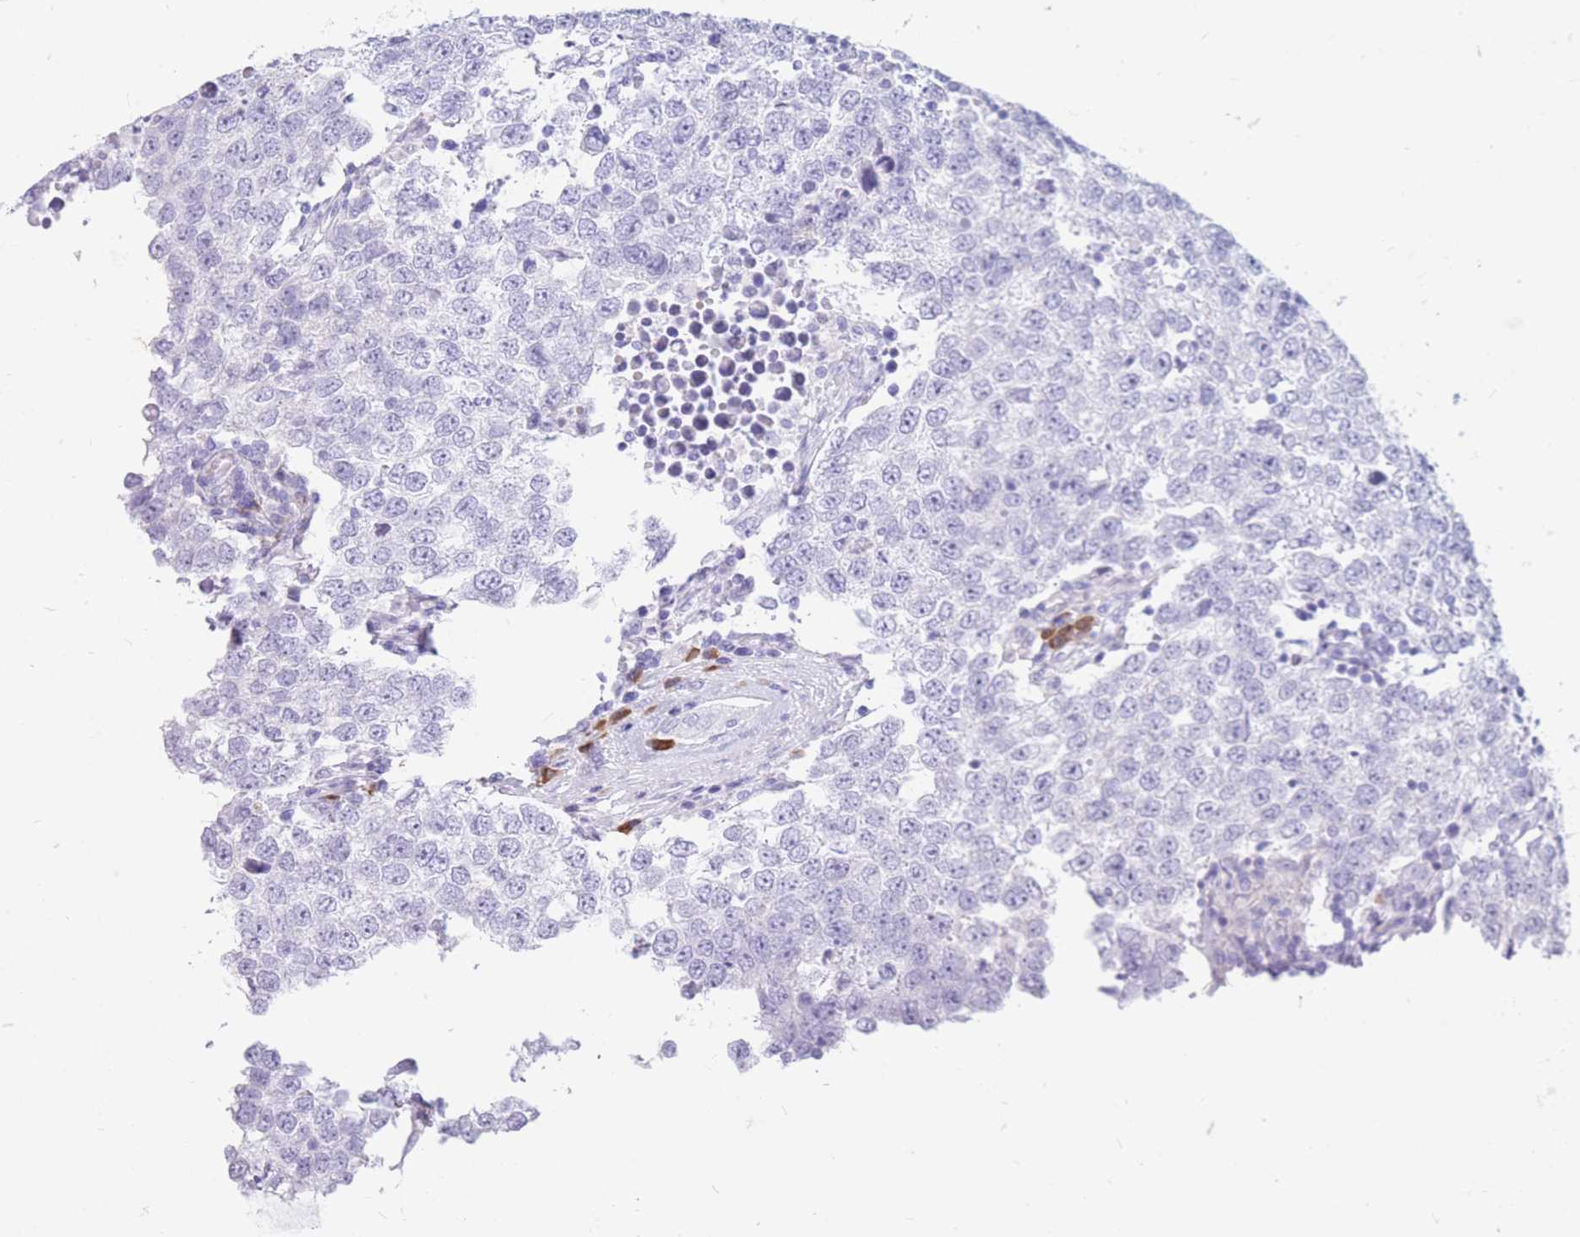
{"staining": {"intensity": "negative", "quantity": "none", "location": "none"}, "tissue": "testis cancer", "cell_type": "Tumor cells", "image_type": "cancer", "snomed": [{"axis": "morphology", "description": "Seminoma, NOS"}, {"axis": "morphology", "description": "Carcinoma, Embryonal, NOS"}, {"axis": "topography", "description": "Testis"}], "caption": "A high-resolution micrograph shows immunohistochemistry (IHC) staining of embryonal carcinoma (testis), which exhibits no significant staining in tumor cells.", "gene": "ZFP37", "patient": {"sex": "male", "age": 28}}